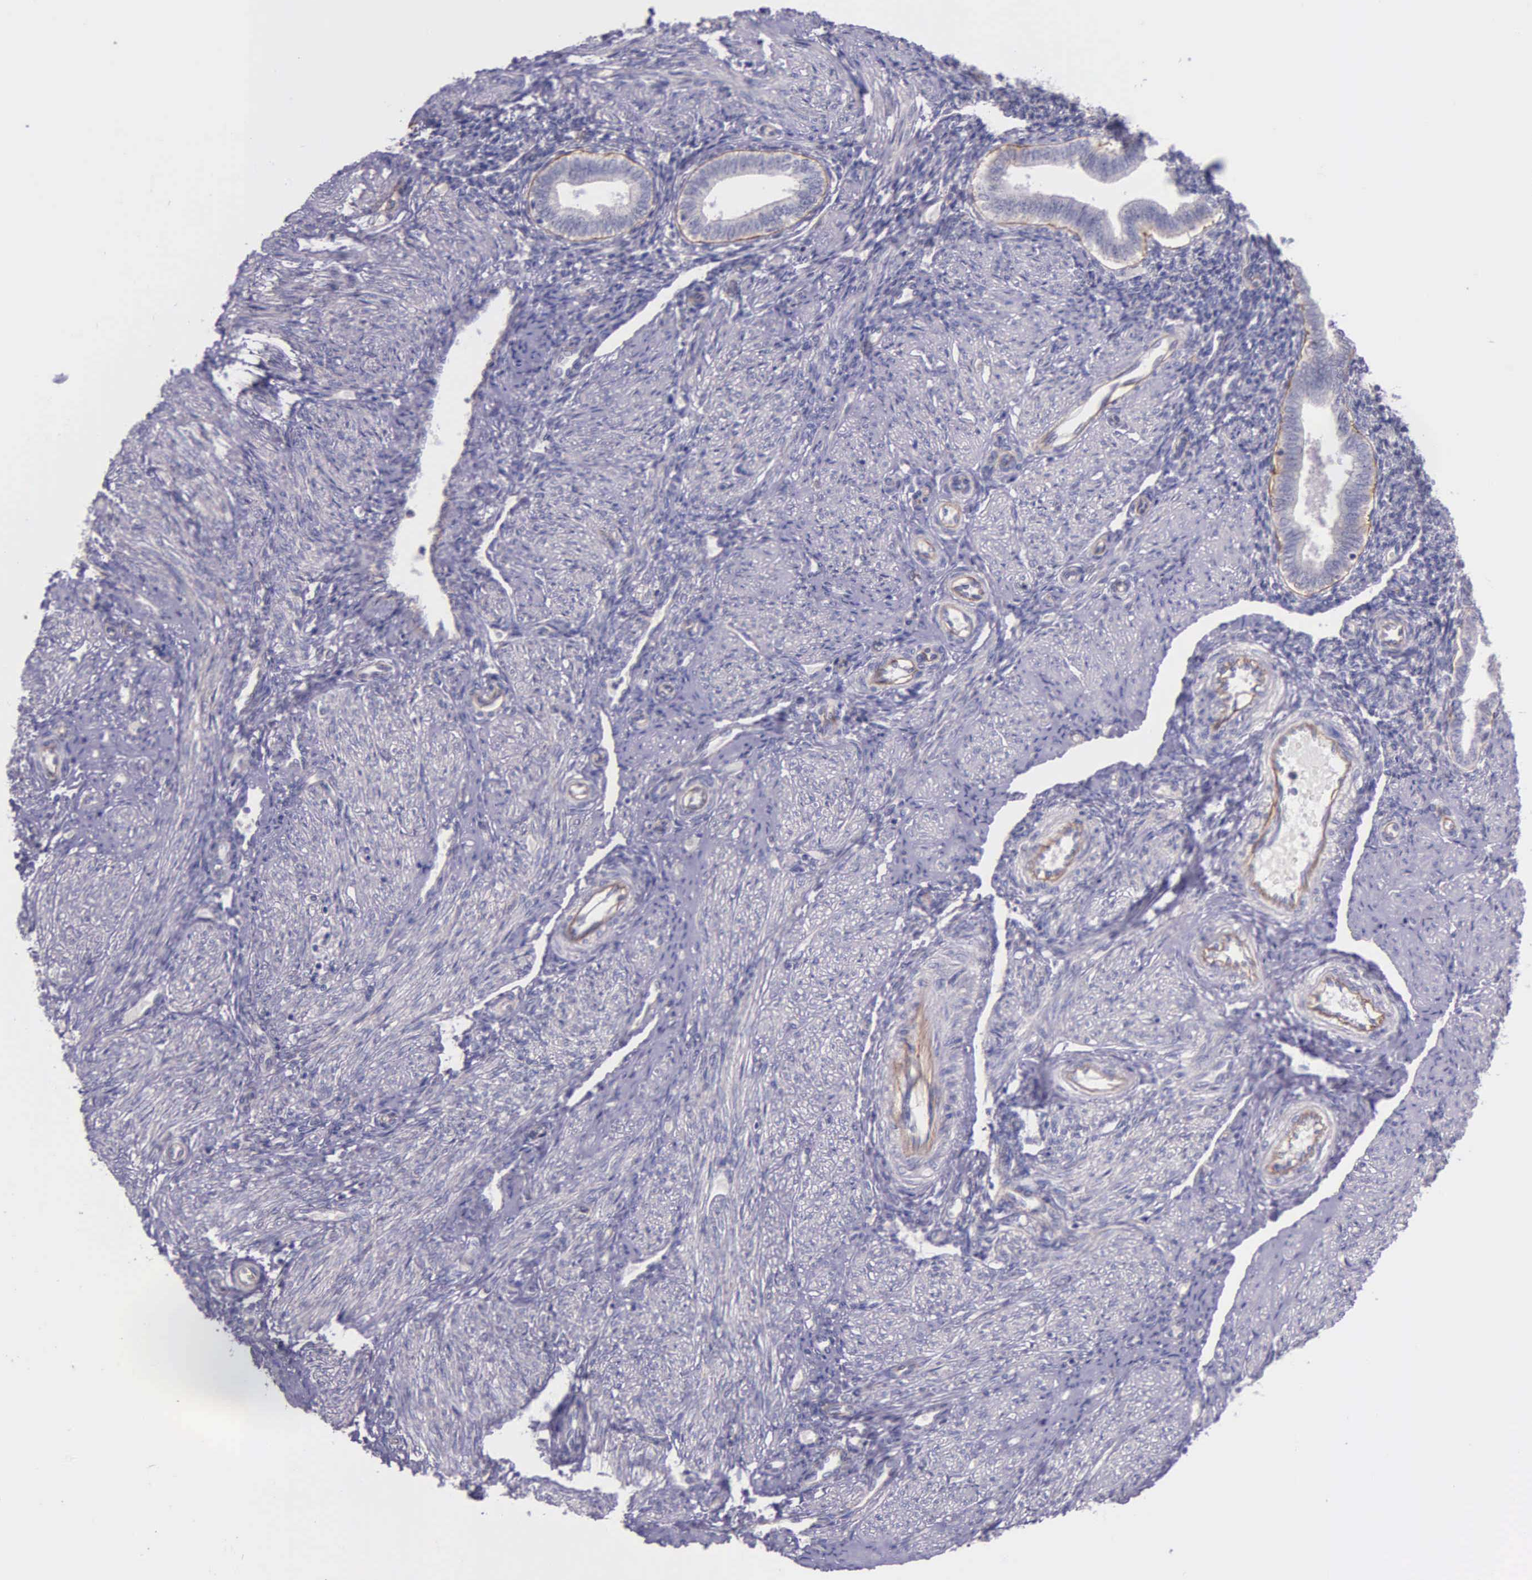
{"staining": {"intensity": "negative", "quantity": "none", "location": "none"}, "tissue": "endometrium", "cell_type": "Cells in endometrial stroma", "image_type": "normal", "snomed": [{"axis": "morphology", "description": "Normal tissue, NOS"}, {"axis": "topography", "description": "Endometrium"}], "caption": "Cells in endometrial stroma are negative for protein expression in normal human endometrium.", "gene": "THSD7A", "patient": {"sex": "female", "age": 36}}